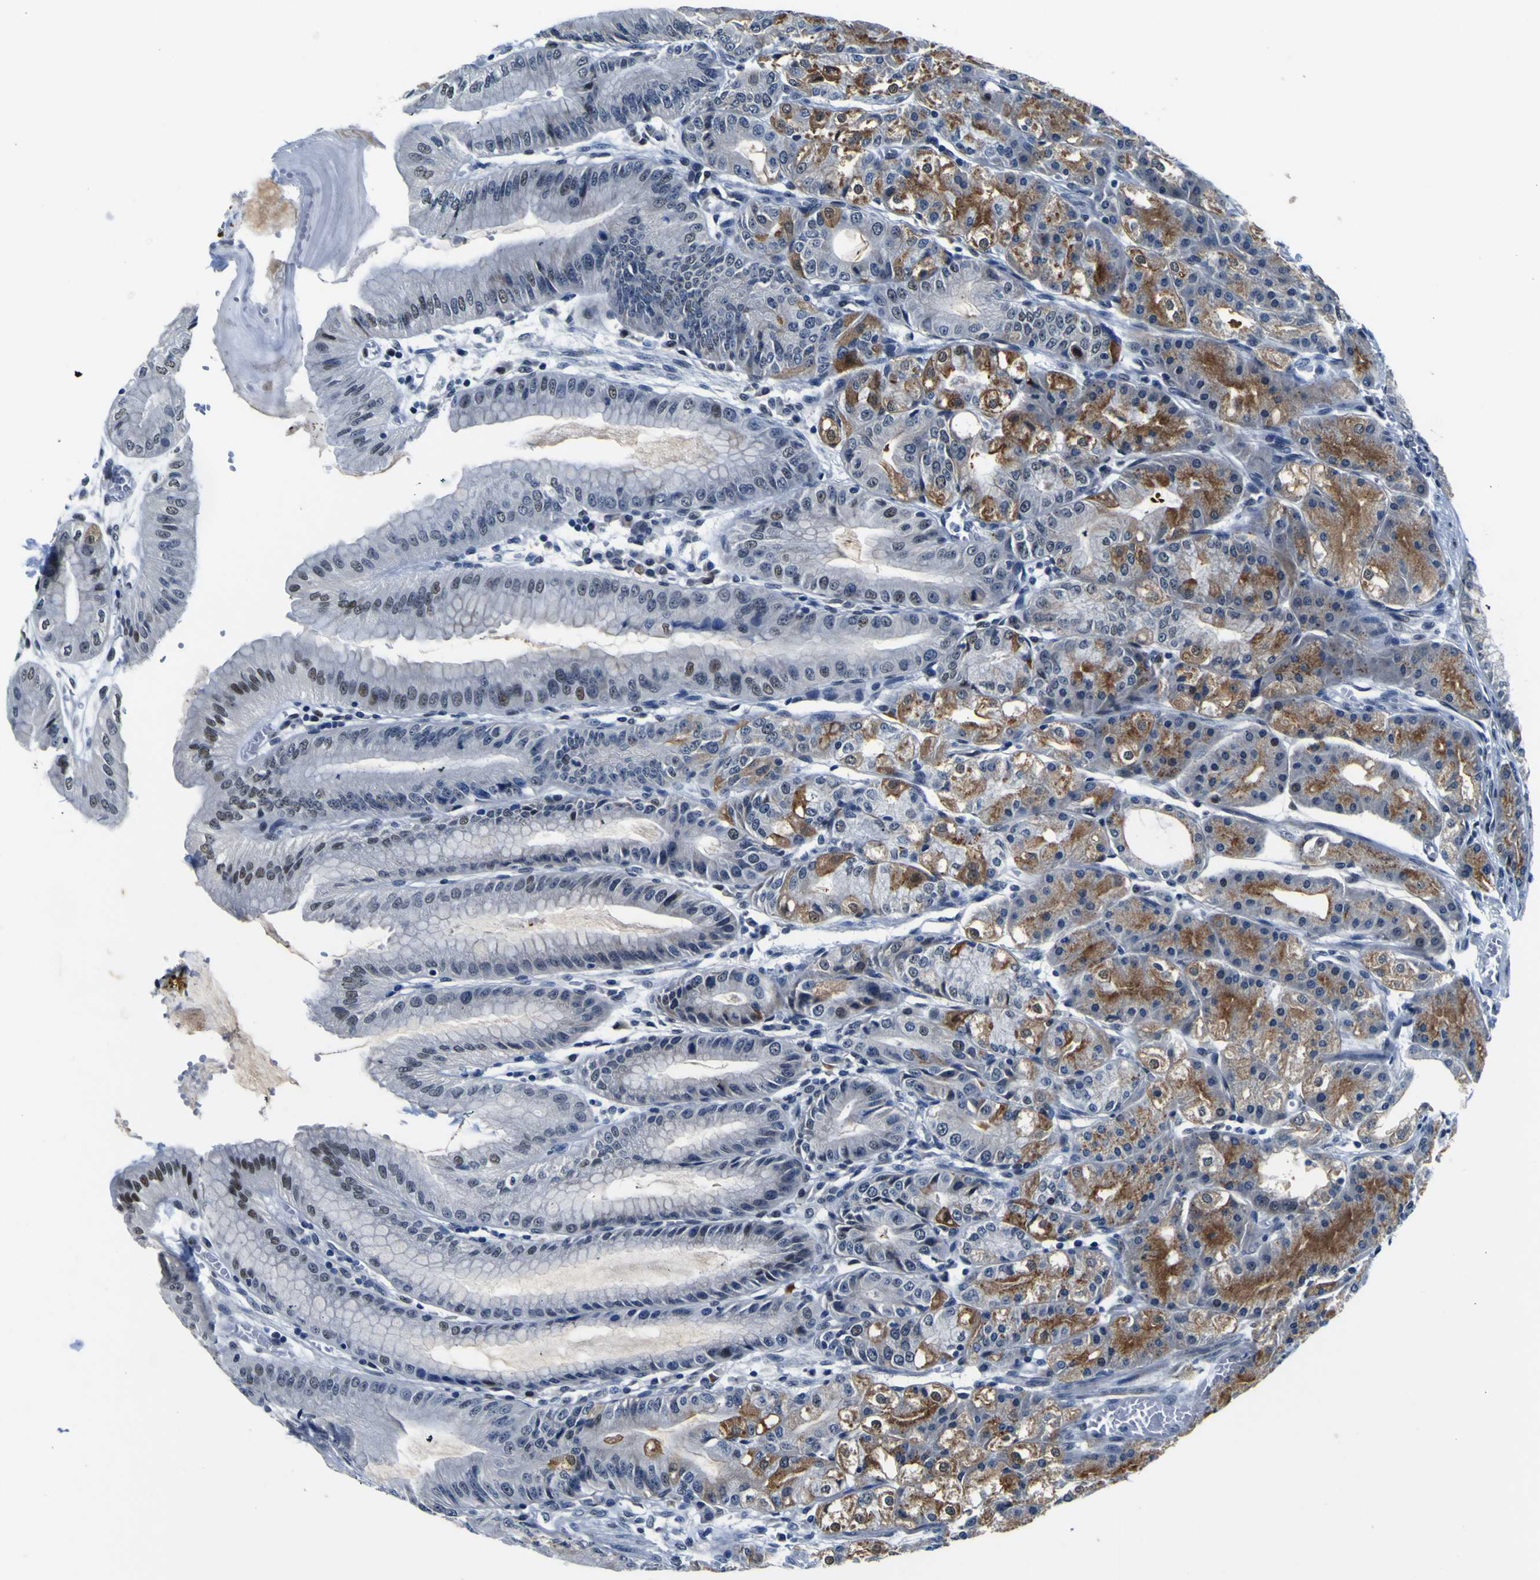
{"staining": {"intensity": "moderate", "quantity": "25%-75%", "location": "cytoplasmic/membranous,nuclear"}, "tissue": "stomach", "cell_type": "Glandular cells", "image_type": "normal", "snomed": [{"axis": "morphology", "description": "Normal tissue, NOS"}, {"axis": "topography", "description": "Stomach, lower"}], "caption": "A high-resolution image shows immunohistochemistry staining of benign stomach, which displays moderate cytoplasmic/membranous,nuclear positivity in about 25%-75% of glandular cells. (brown staining indicates protein expression, while blue staining denotes nuclei).", "gene": "CUL4B", "patient": {"sex": "male", "age": 71}}